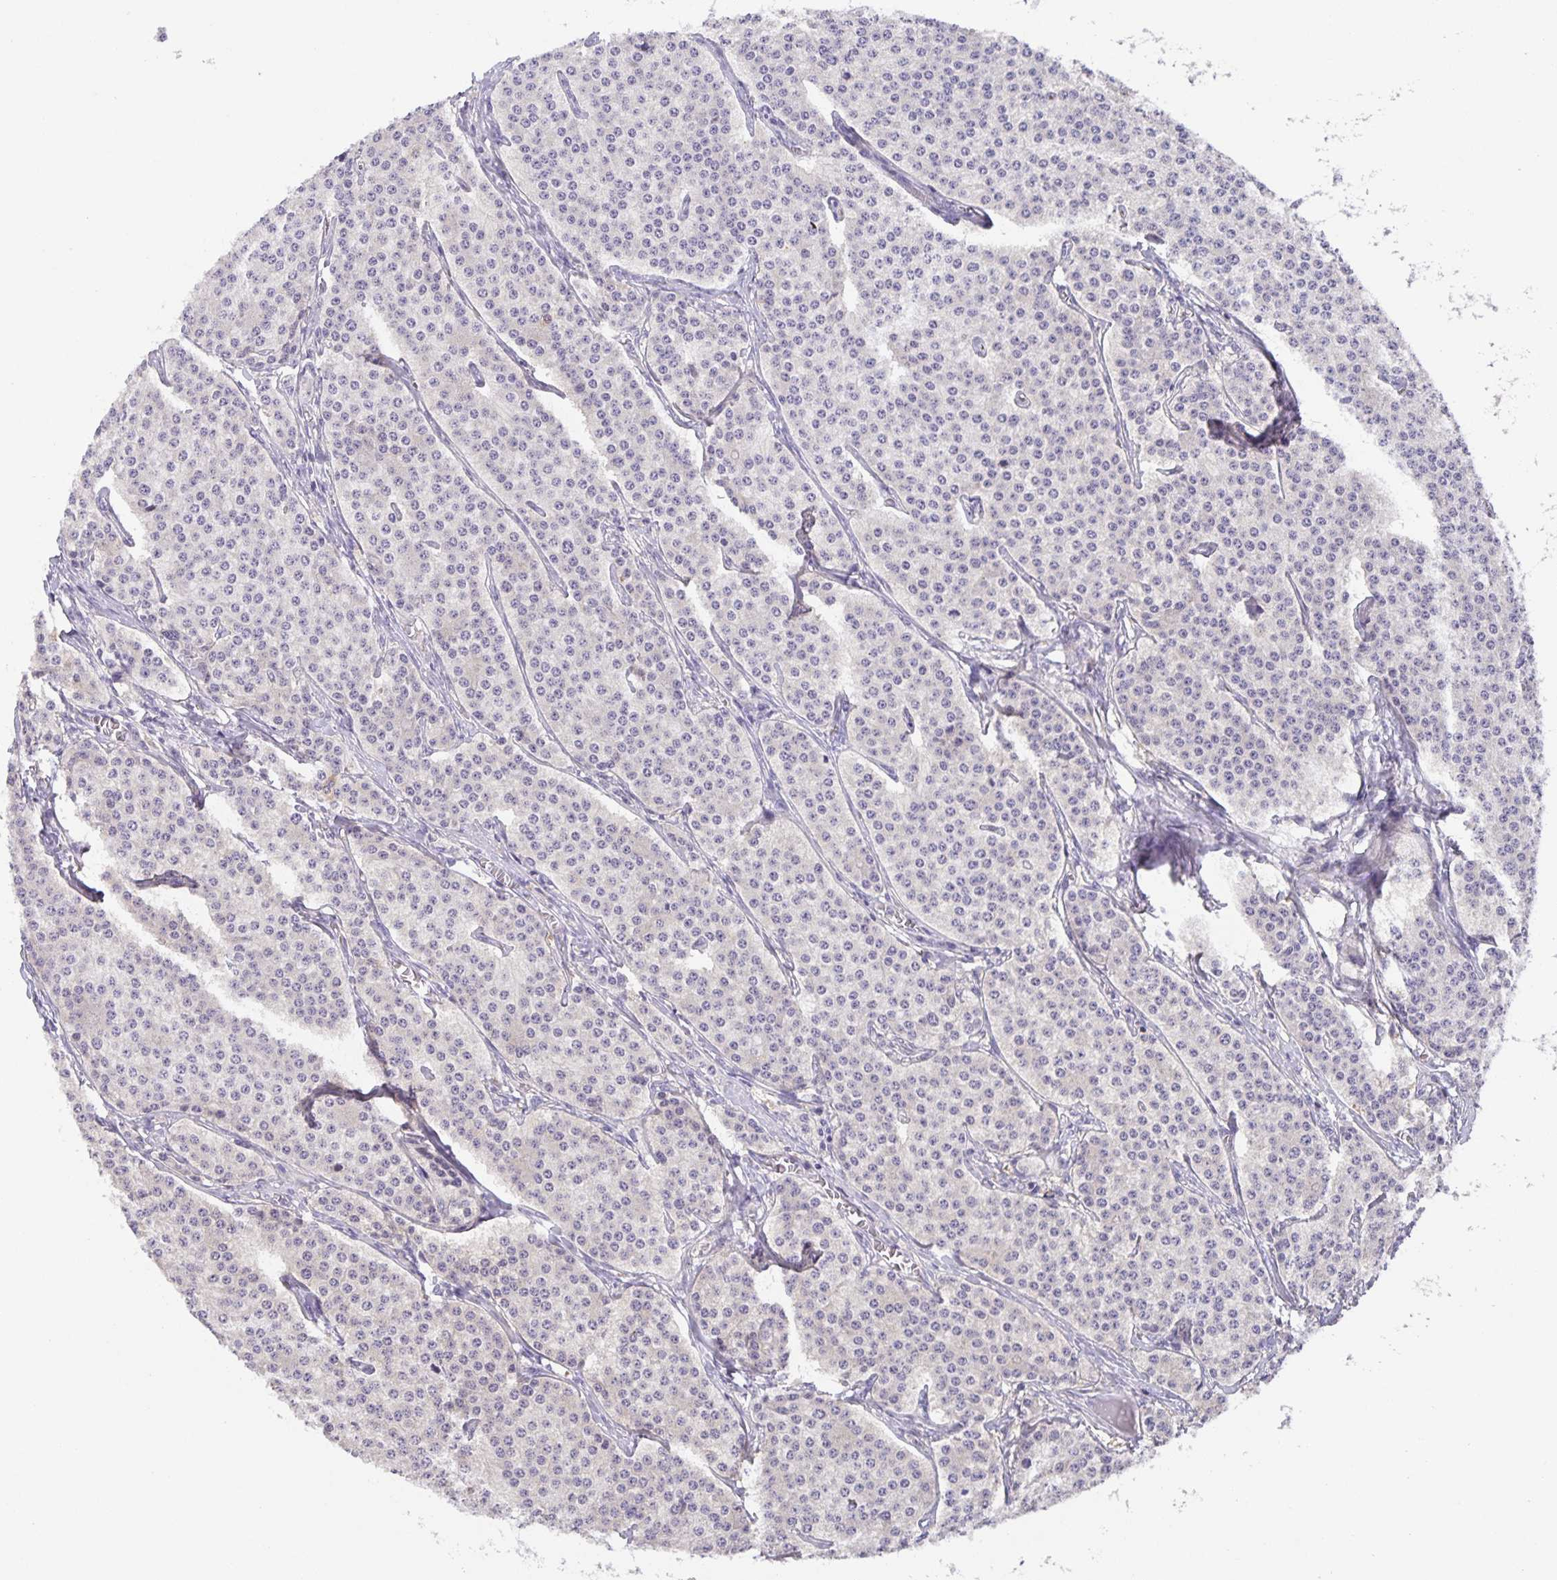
{"staining": {"intensity": "negative", "quantity": "none", "location": "none"}, "tissue": "carcinoid", "cell_type": "Tumor cells", "image_type": "cancer", "snomed": [{"axis": "morphology", "description": "Carcinoid, malignant, NOS"}, {"axis": "topography", "description": "Small intestine"}], "caption": "Immunohistochemistry micrograph of neoplastic tissue: human carcinoid (malignant) stained with DAB (3,3'-diaminobenzidine) reveals no significant protein staining in tumor cells.", "gene": "PRR36", "patient": {"sex": "female", "age": 64}}